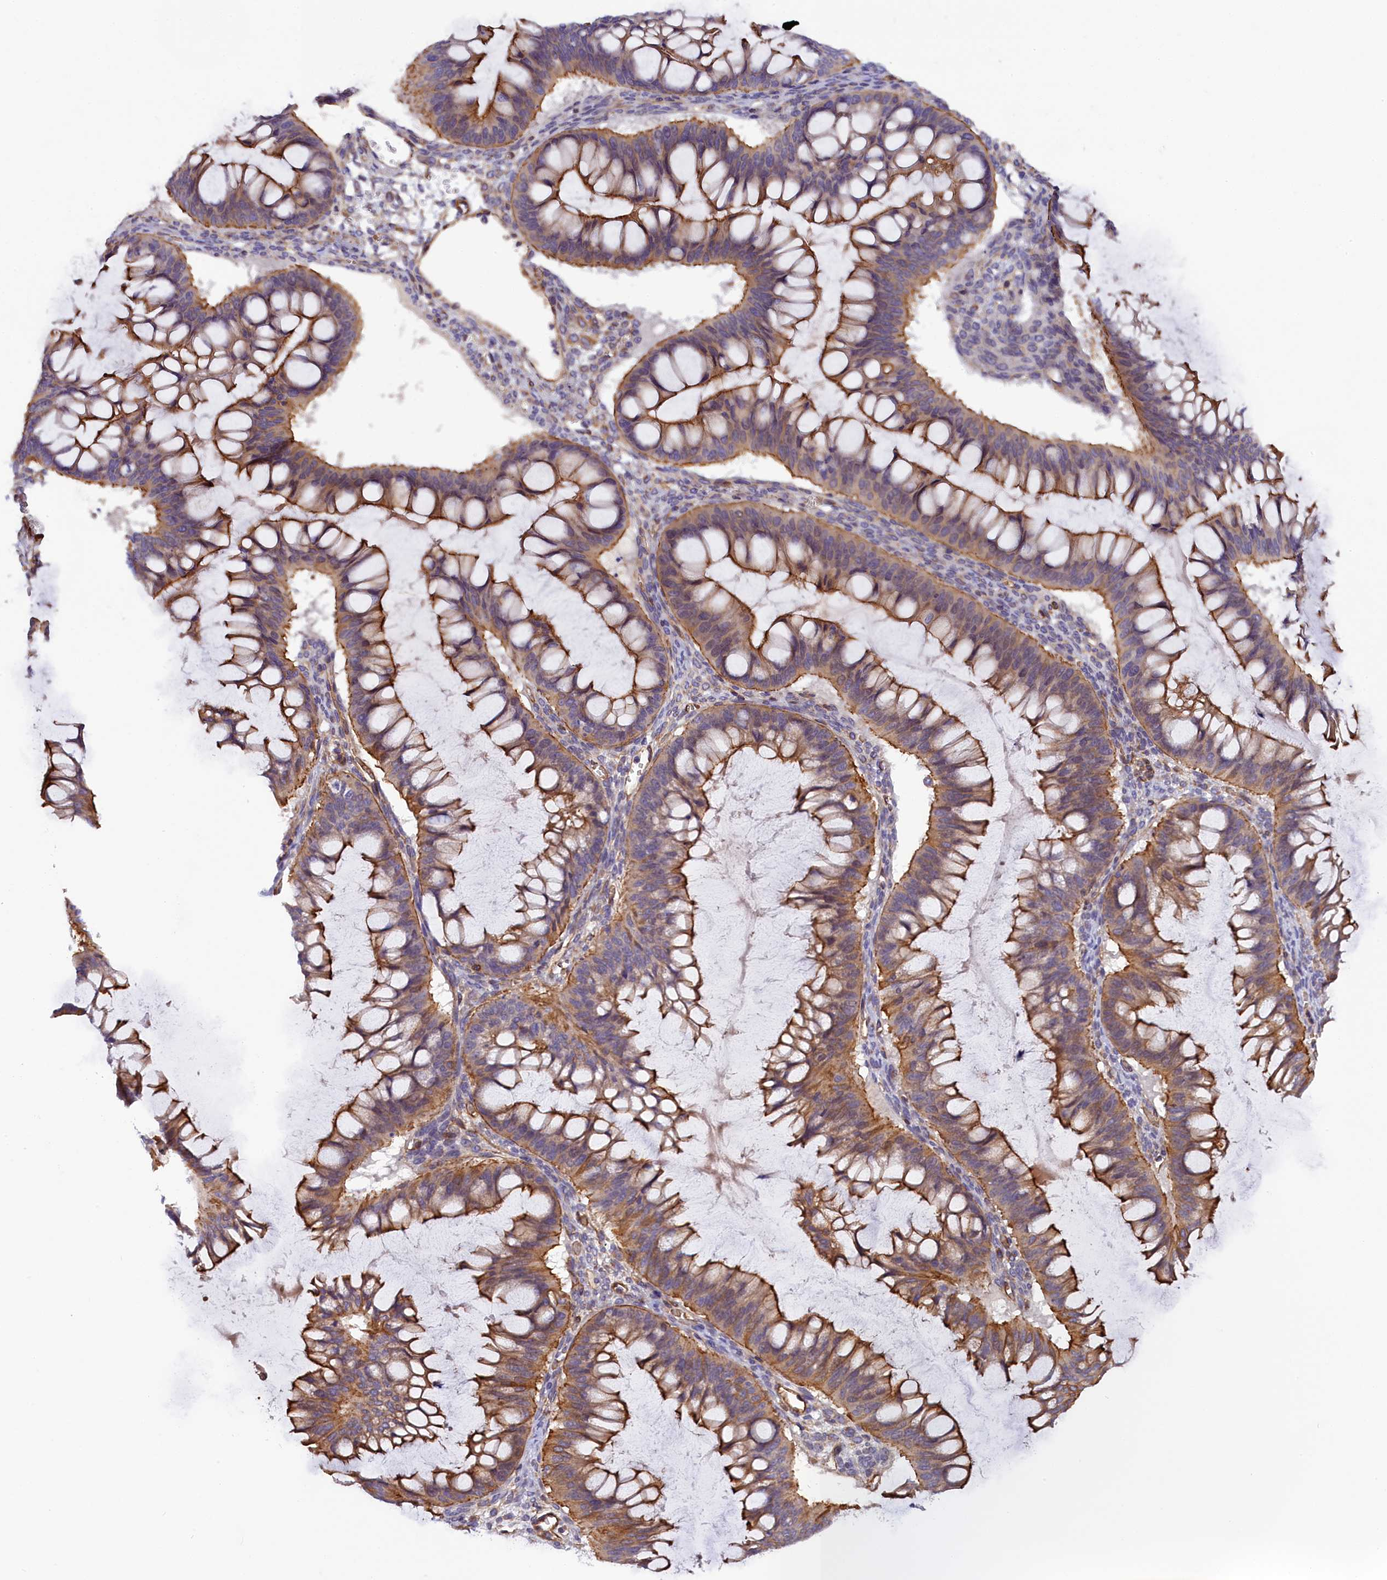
{"staining": {"intensity": "moderate", "quantity": ">75%", "location": "cytoplasmic/membranous"}, "tissue": "ovarian cancer", "cell_type": "Tumor cells", "image_type": "cancer", "snomed": [{"axis": "morphology", "description": "Cystadenocarcinoma, mucinous, NOS"}, {"axis": "topography", "description": "Ovary"}], "caption": "The histopathology image reveals a brown stain indicating the presence of a protein in the cytoplasmic/membranous of tumor cells in mucinous cystadenocarcinoma (ovarian).", "gene": "MED20", "patient": {"sex": "female", "age": 73}}